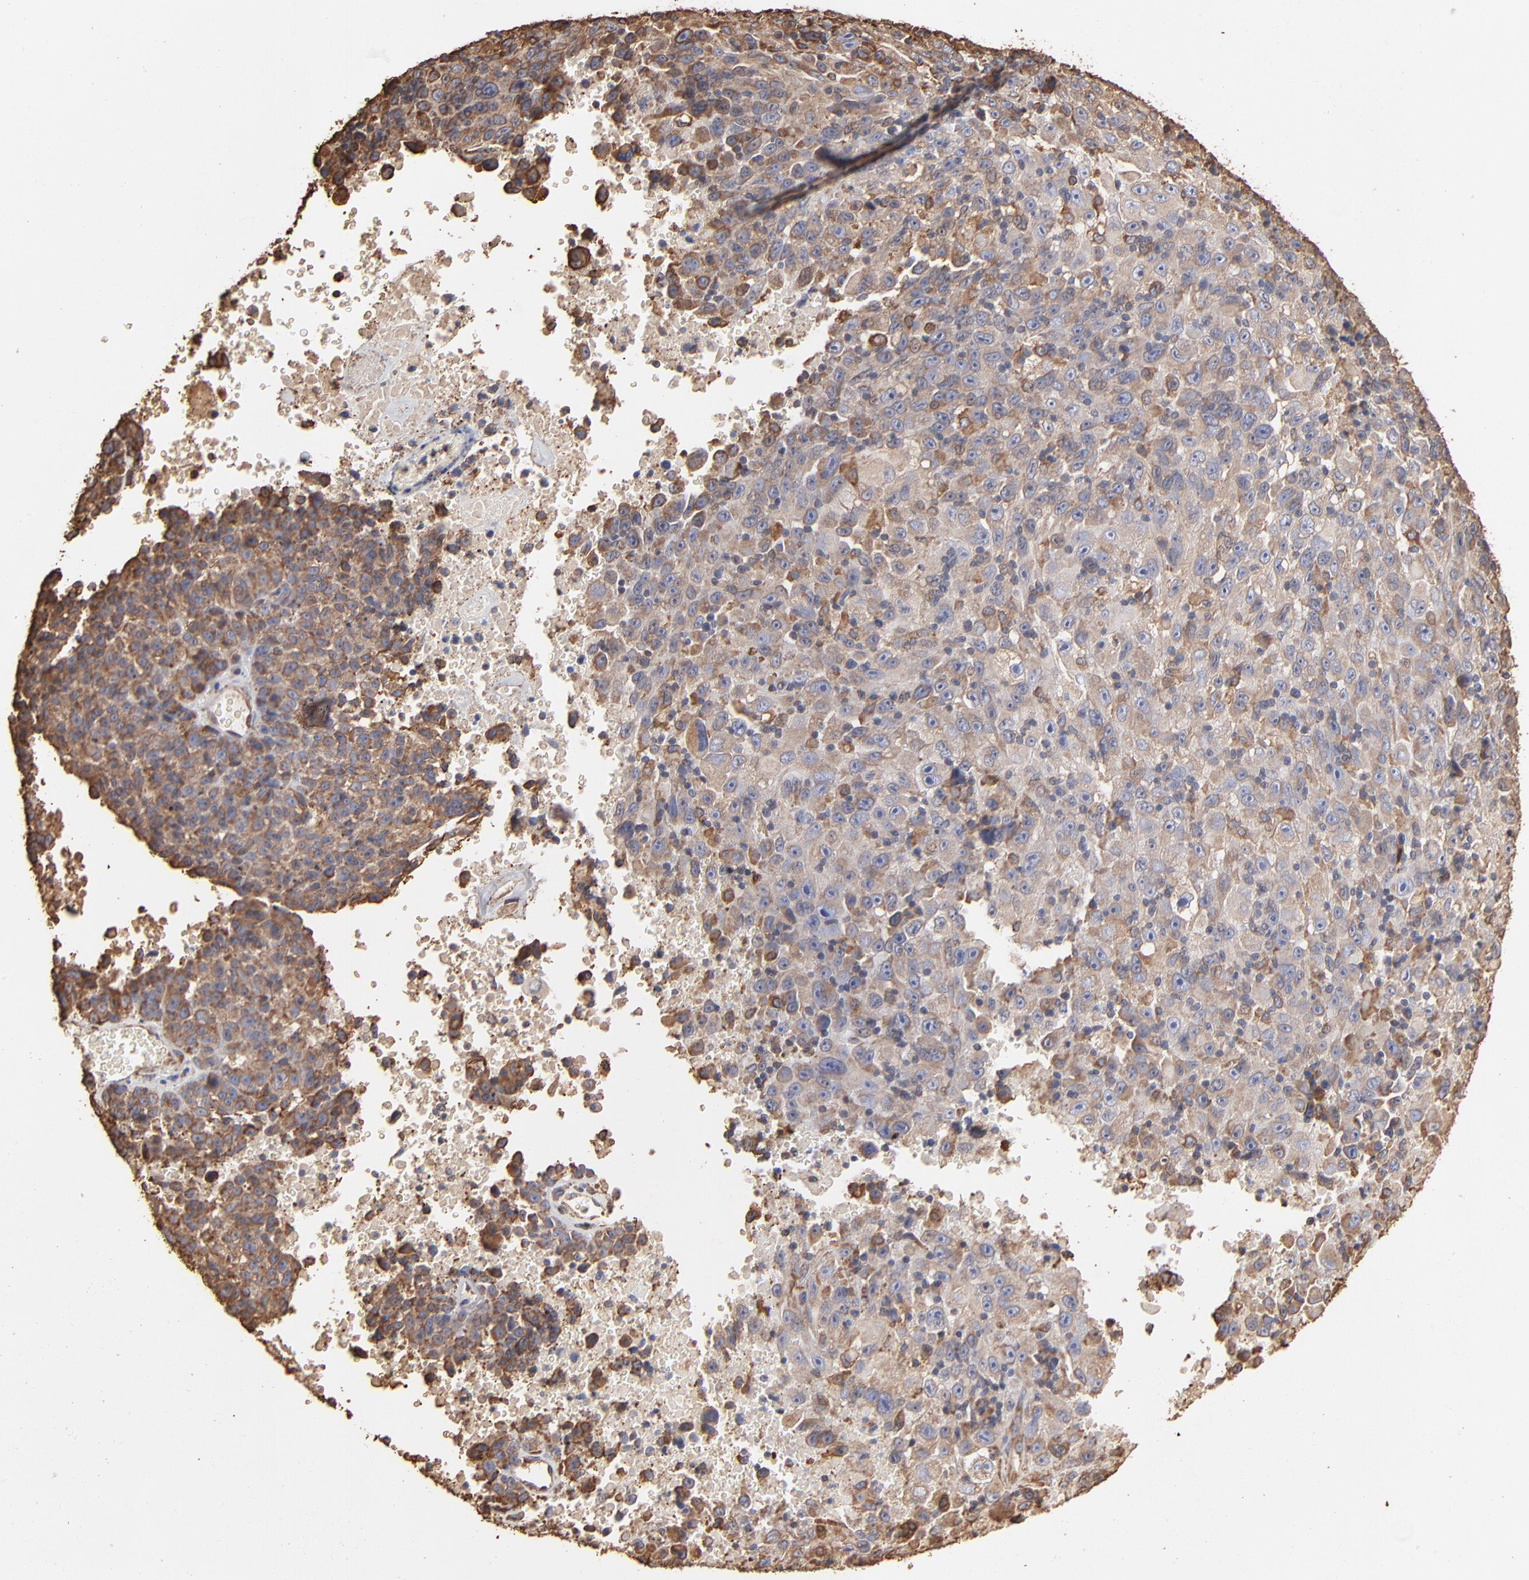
{"staining": {"intensity": "negative", "quantity": "none", "location": "none"}, "tissue": "melanoma", "cell_type": "Tumor cells", "image_type": "cancer", "snomed": [{"axis": "morphology", "description": "Malignant melanoma, Metastatic site"}, {"axis": "topography", "description": "Cerebral cortex"}], "caption": "High magnification brightfield microscopy of malignant melanoma (metastatic site) stained with DAB (3,3'-diaminobenzidine) (brown) and counterstained with hematoxylin (blue): tumor cells show no significant expression. (Brightfield microscopy of DAB (3,3'-diaminobenzidine) IHC at high magnification).", "gene": "PDIA3", "patient": {"sex": "female", "age": 52}}